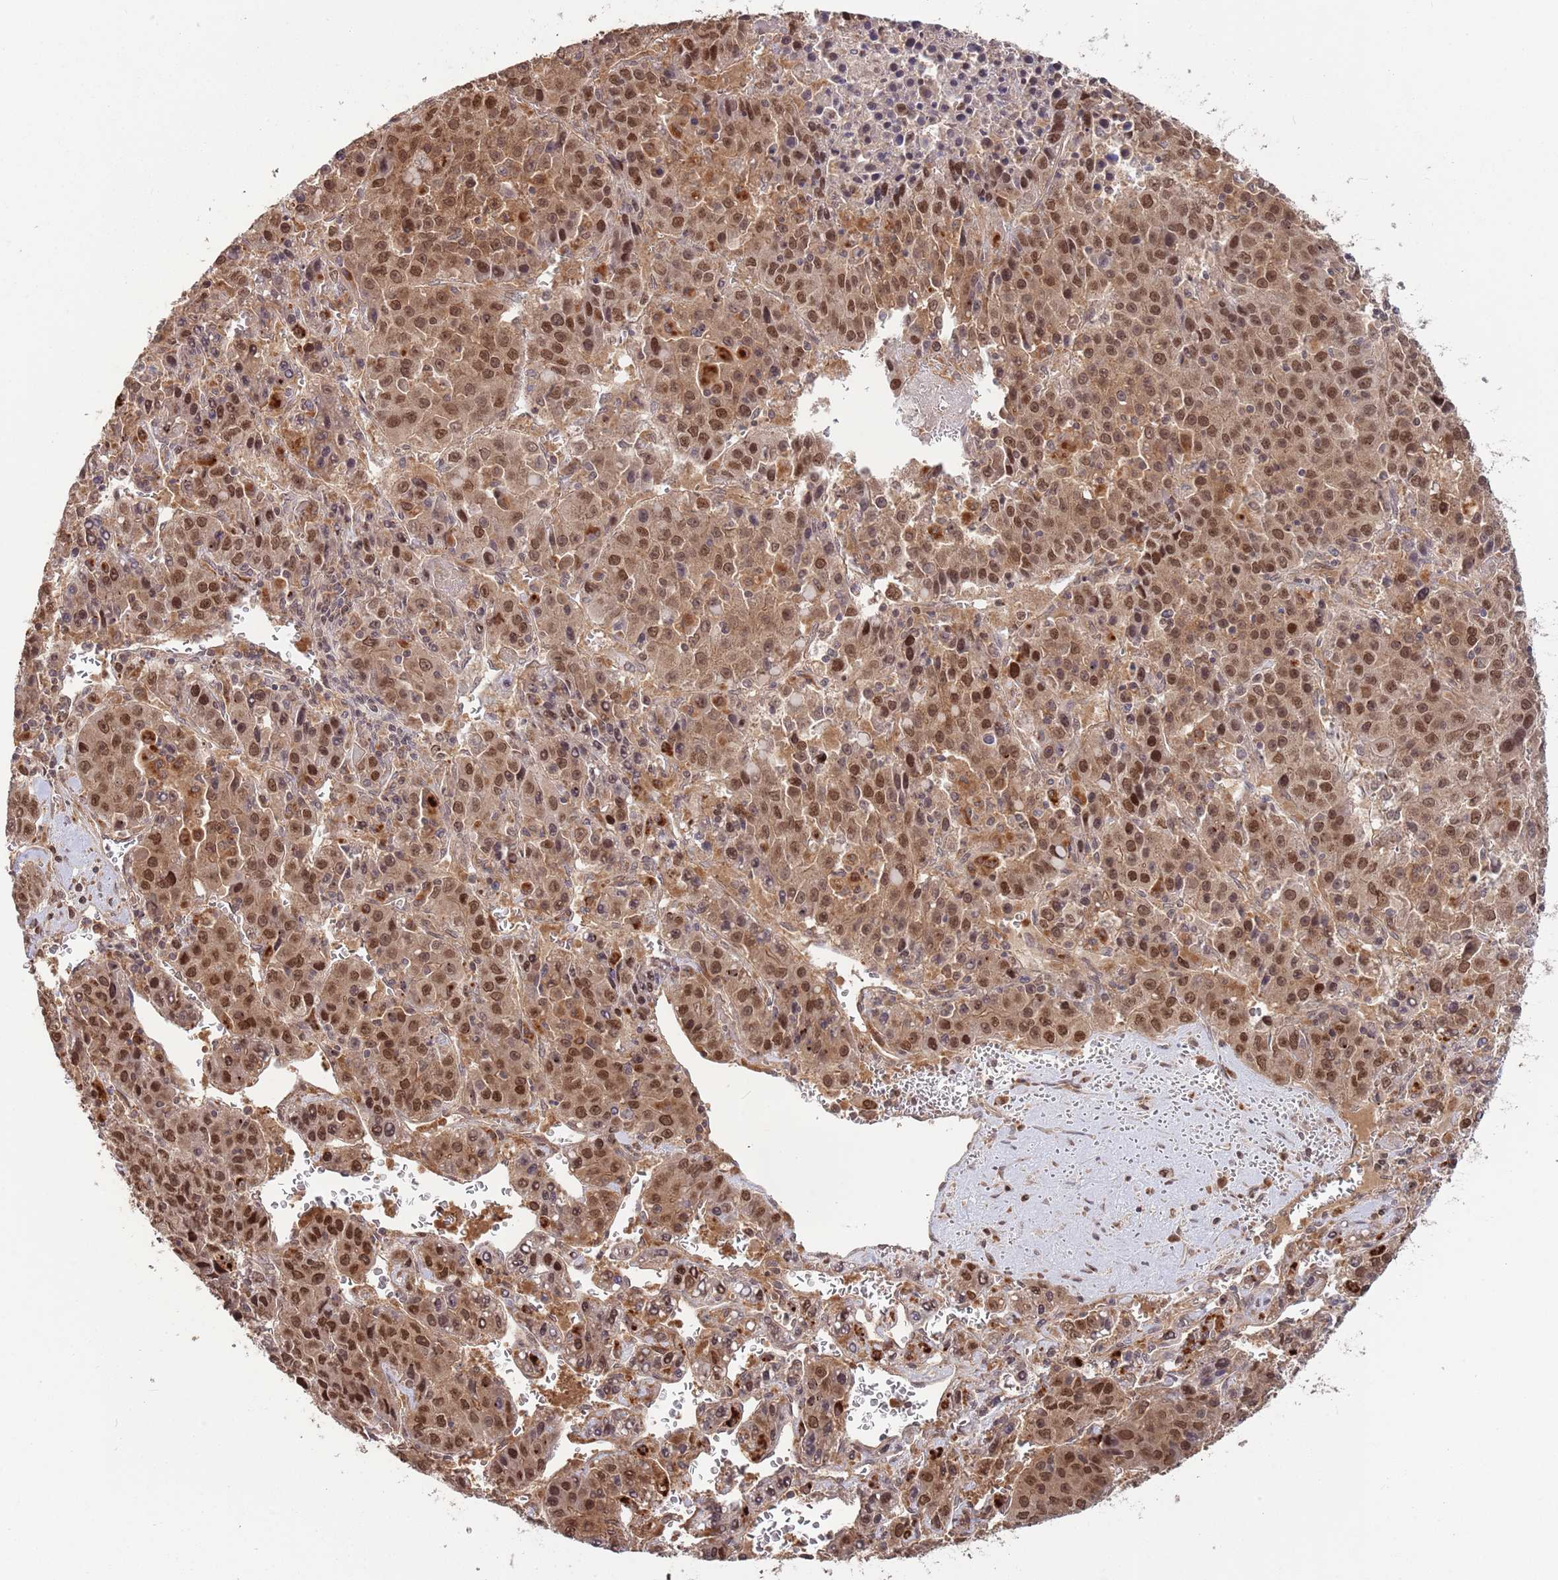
{"staining": {"intensity": "strong", "quantity": ">75%", "location": "cytoplasmic/membranous,nuclear"}, "tissue": "liver cancer", "cell_type": "Tumor cells", "image_type": "cancer", "snomed": [{"axis": "morphology", "description": "Carcinoma, Hepatocellular, NOS"}, {"axis": "topography", "description": "Liver"}], "caption": "This is a photomicrograph of immunohistochemistry staining of liver cancer (hepatocellular carcinoma), which shows strong expression in the cytoplasmic/membranous and nuclear of tumor cells.", "gene": "SALL1", "patient": {"sex": "female", "age": 53}}